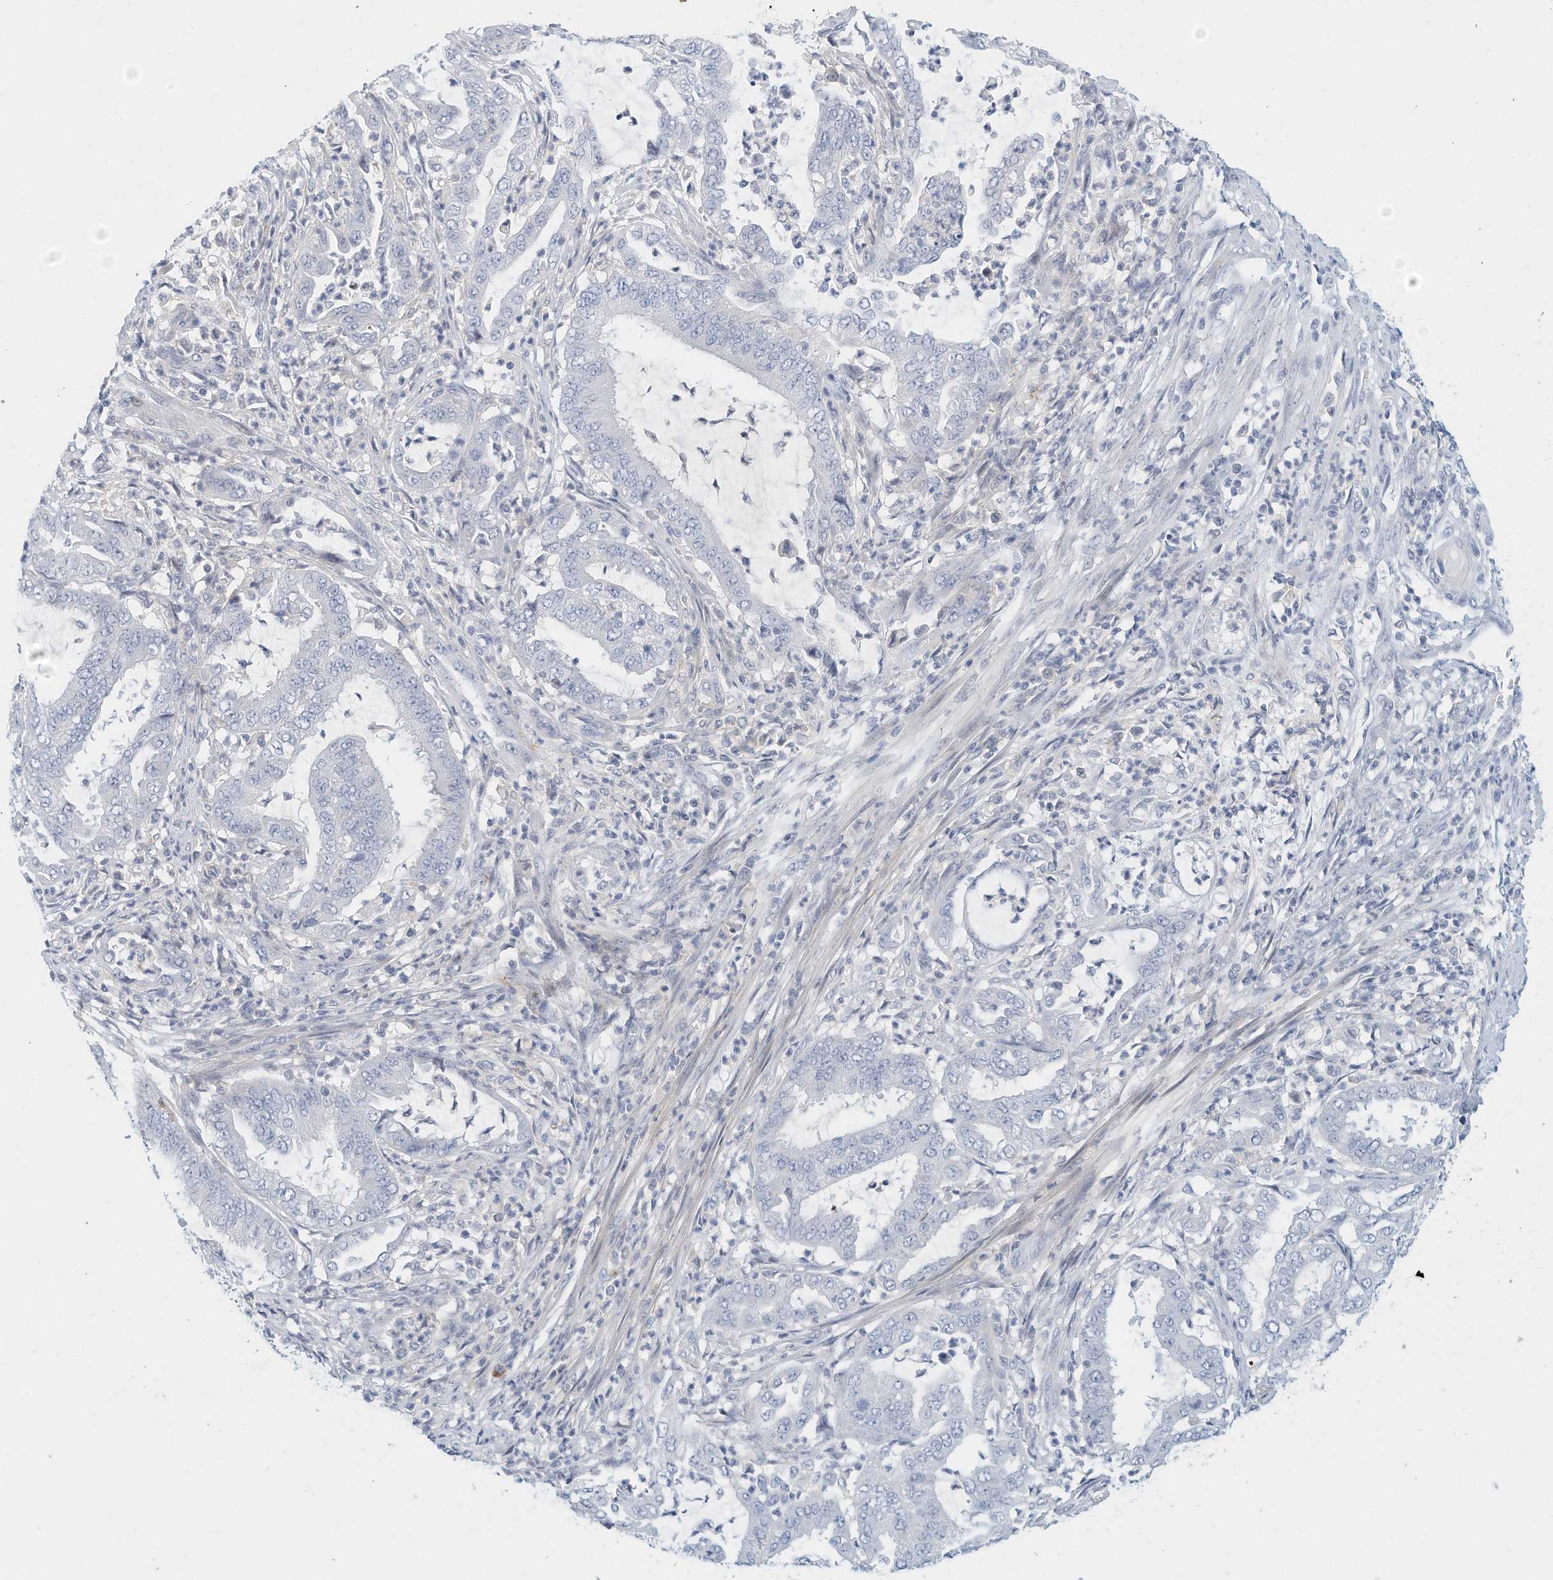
{"staining": {"intensity": "negative", "quantity": "none", "location": "none"}, "tissue": "endometrial cancer", "cell_type": "Tumor cells", "image_type": "cancer", "snomed": [{"axis": "morphology", "description": "Adenocarcinoma, NOS"}, {"axis": "topography", "description": "Endometrium"}], "caption": "Protein analysis of endometrial cancer displays no significant expression in tumor cells.", "gene": "MICAL1", "patient": {"sex": "female", "age": 51}}